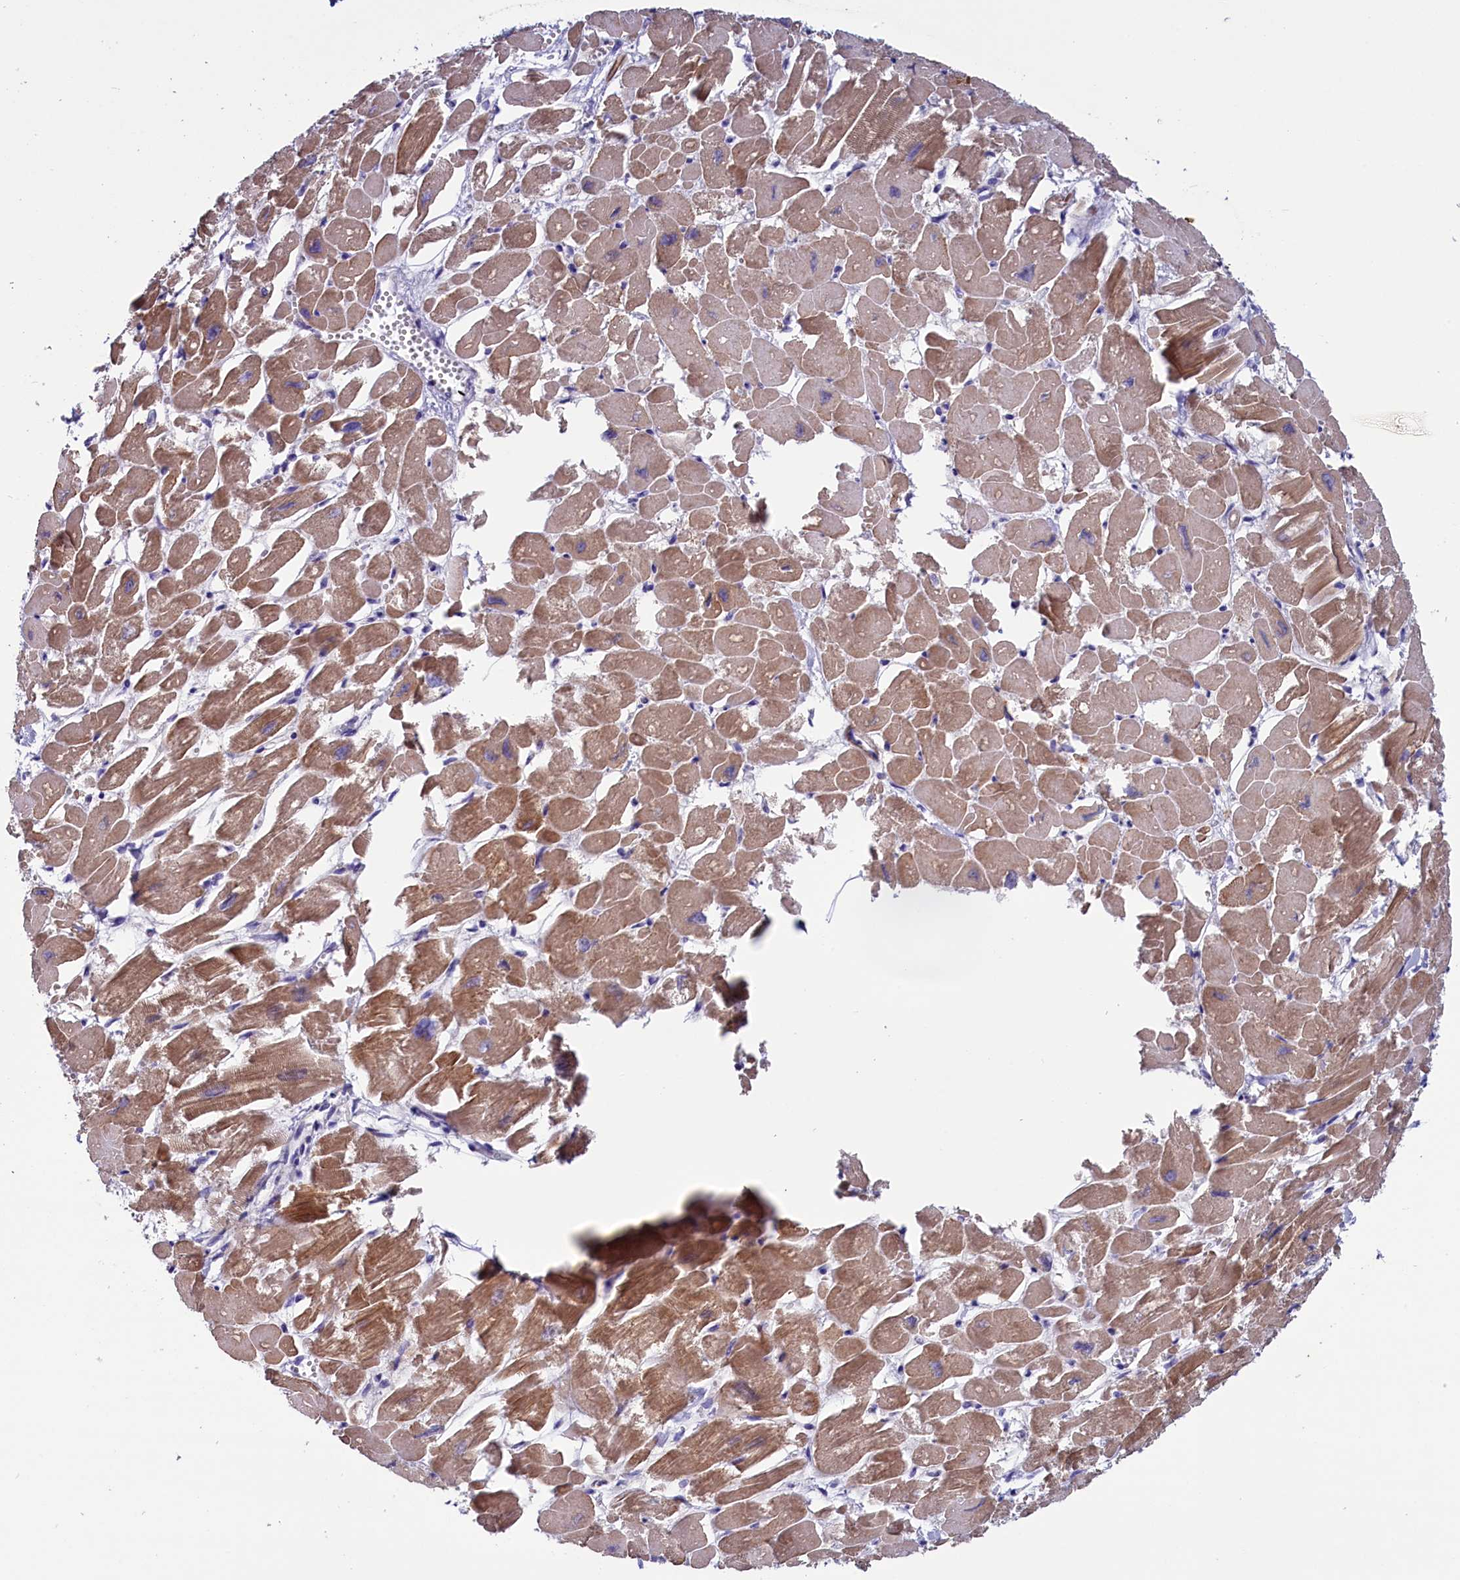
{"staining": {"intensity": "moderate", "quantity": ">75%", "location": "cytoplasmic/membranous"}, "tissue": "heart muscle", "cell_type": "Cardiomyocytes", "image_type": "normal", "snomed": [{"axis": "morphology", "description": "Normal tissue, NOS"}, {"axis": "topography", "description": "Heart"}], "caption": "The immunohistochemical stain shows moderate cytoplasmic/membranous expression in cardiomyocytes of normal heart muscle.", "gene": "SCD5", "patient": {"sex": "male", "age": 54}}